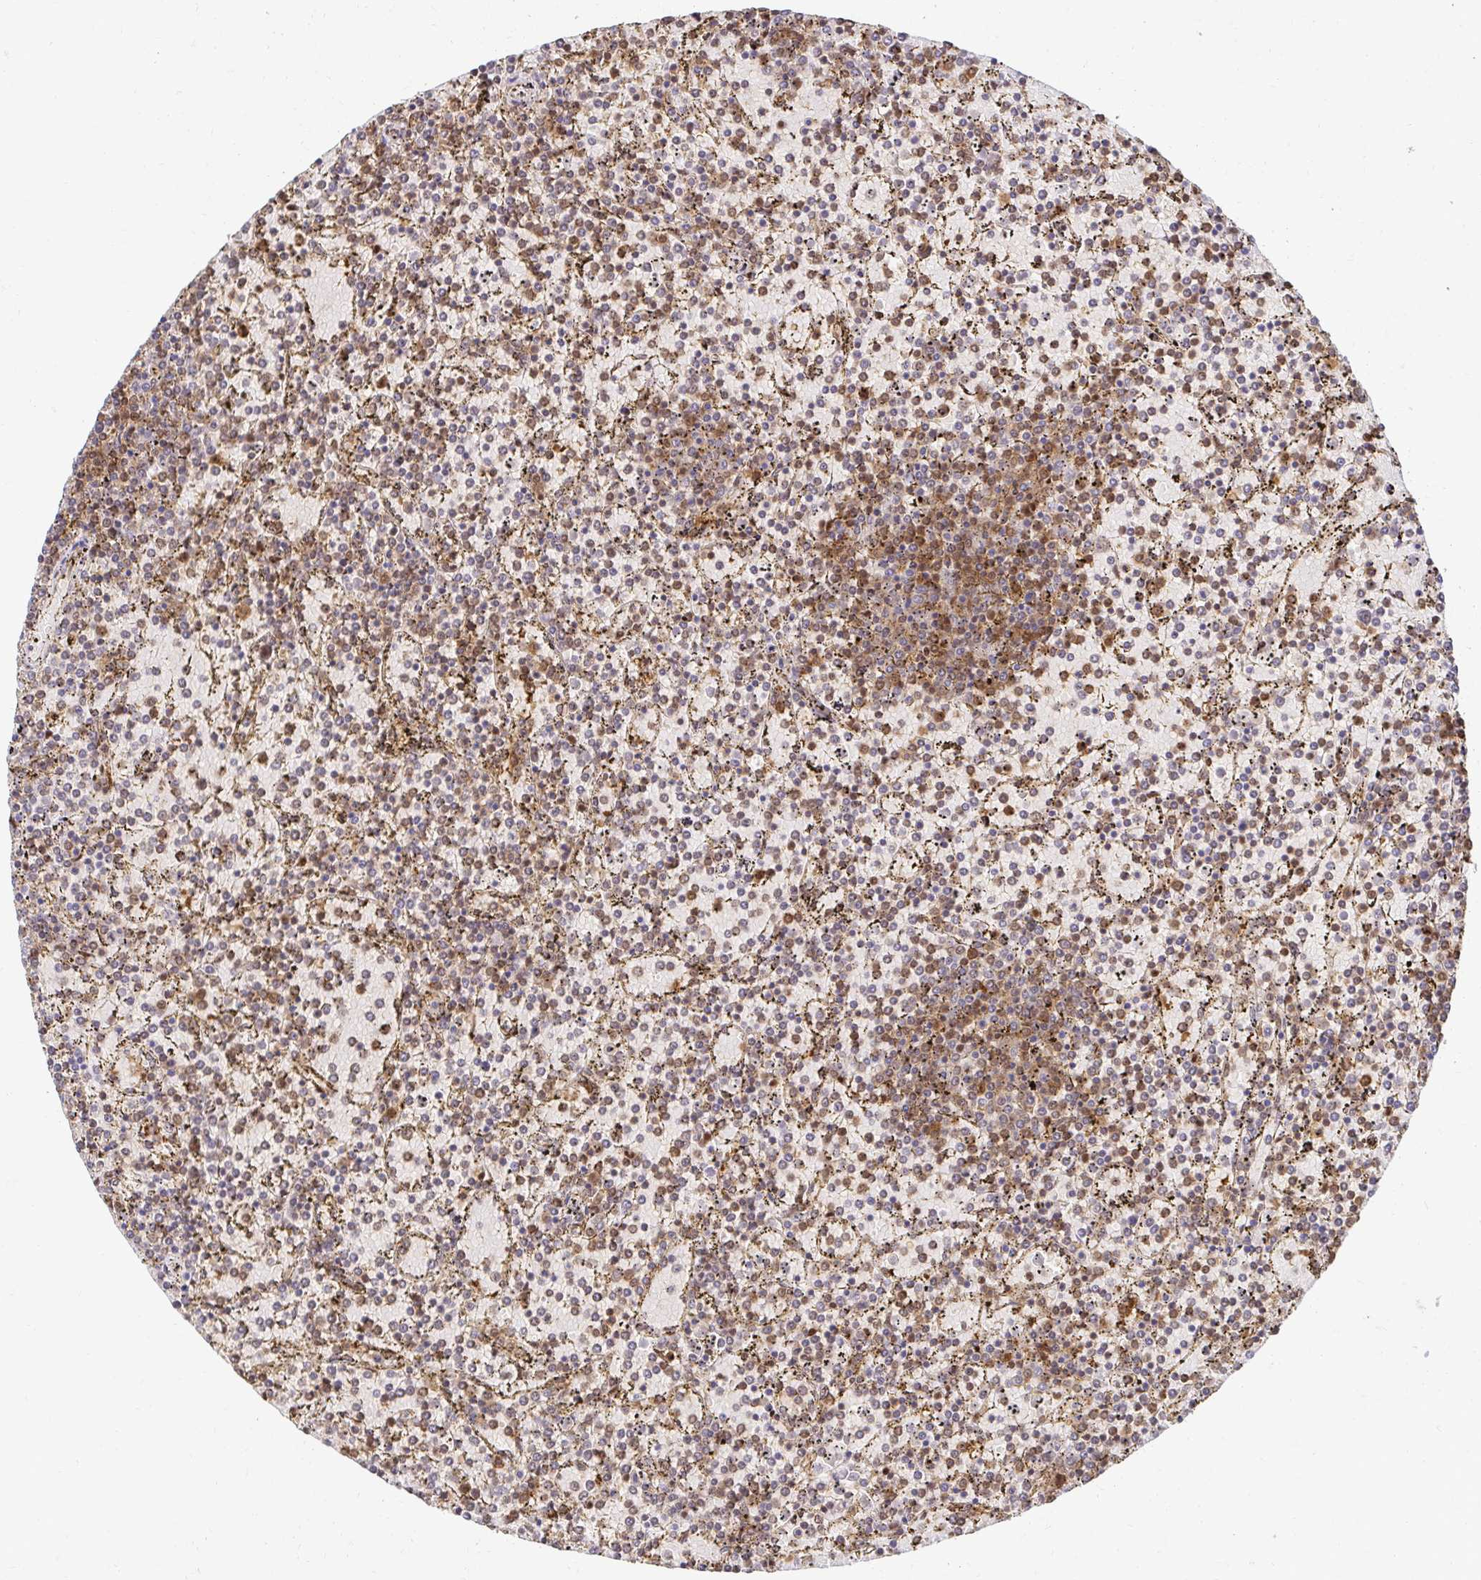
{"staining": {"intensity": "moderate", "quantity": "25%-75%", "location": "cytoplasmic/membranous,nuclear"}, "tissue": "lymphoma", "cell_type": "Tumor cells", "image_type": "cancer", "snomed": [{"axis": "morphology", "description": "Malignant lymphoma, non-Hodgkin's type, Low grade"}, {"axis": "topography", "description": "Spleen"}], "caption": "Immunohistochemical staining of human malignant lymphoma, non-Hodgkin's type (low-grade) reveals medium levels of moderate cytoplasmic/membranous and nuclear protein expression in approximately 25%-75% of tumor cells.", "gene": "PSMA4", "patient": {"sex": "female", "age": 77}}